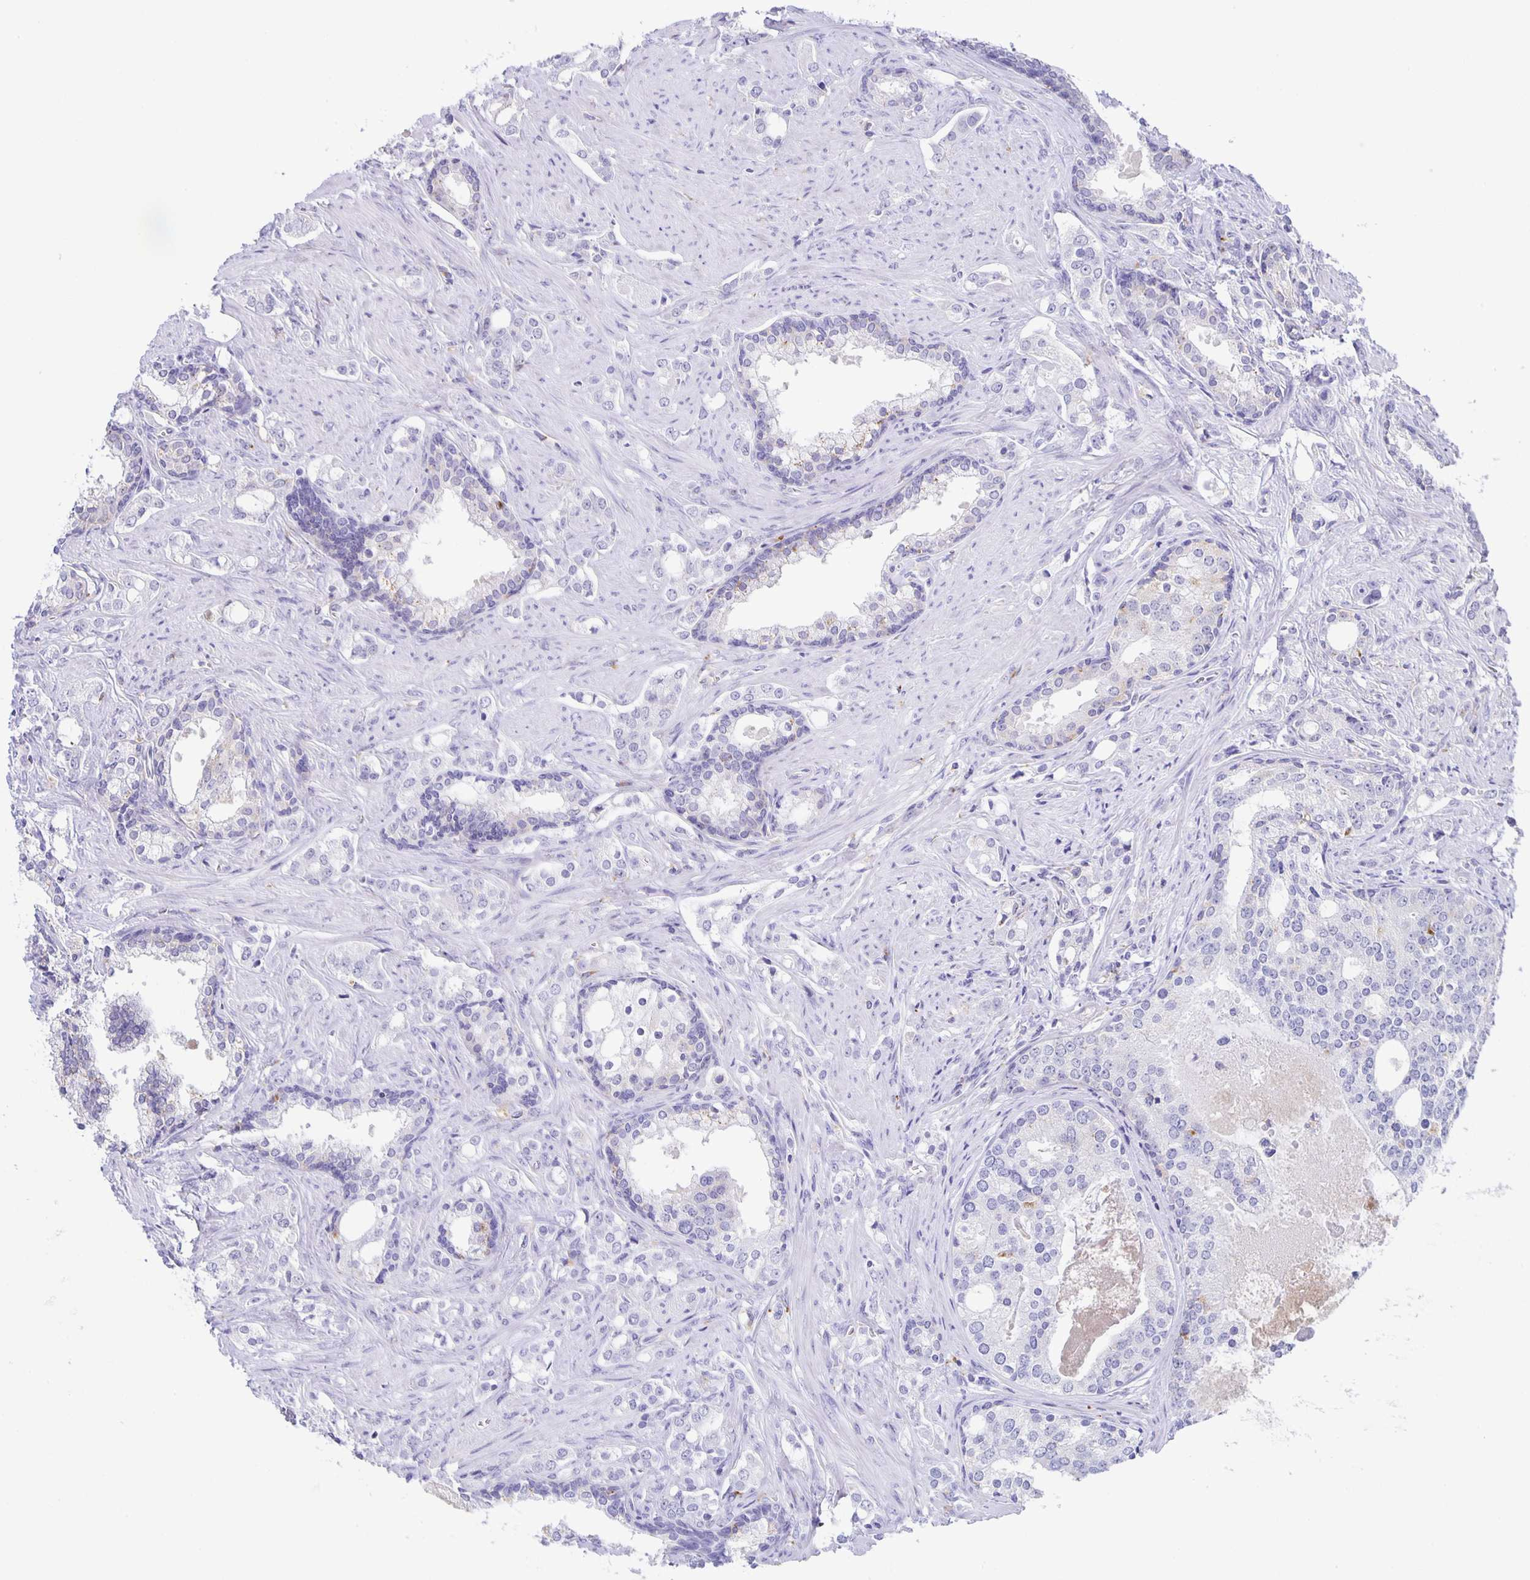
{"staining": {"intensity": "negative", "quantity": "none", "location": "none"}, "tissue": "prostate cancer", "cell_type": "Tumor cells", "image_type": "cancer", "snomed": [{"axis": "morphology", "description": "Adenocarcinoma, Medium grade"}, {"axis": "topography", "description": "Prostate"}], "caption": "Tumor cells are negative for brown protein staining in prostate cancer.", "gene": "LIPA", "patient": {"sex": "male", "age": 57}}